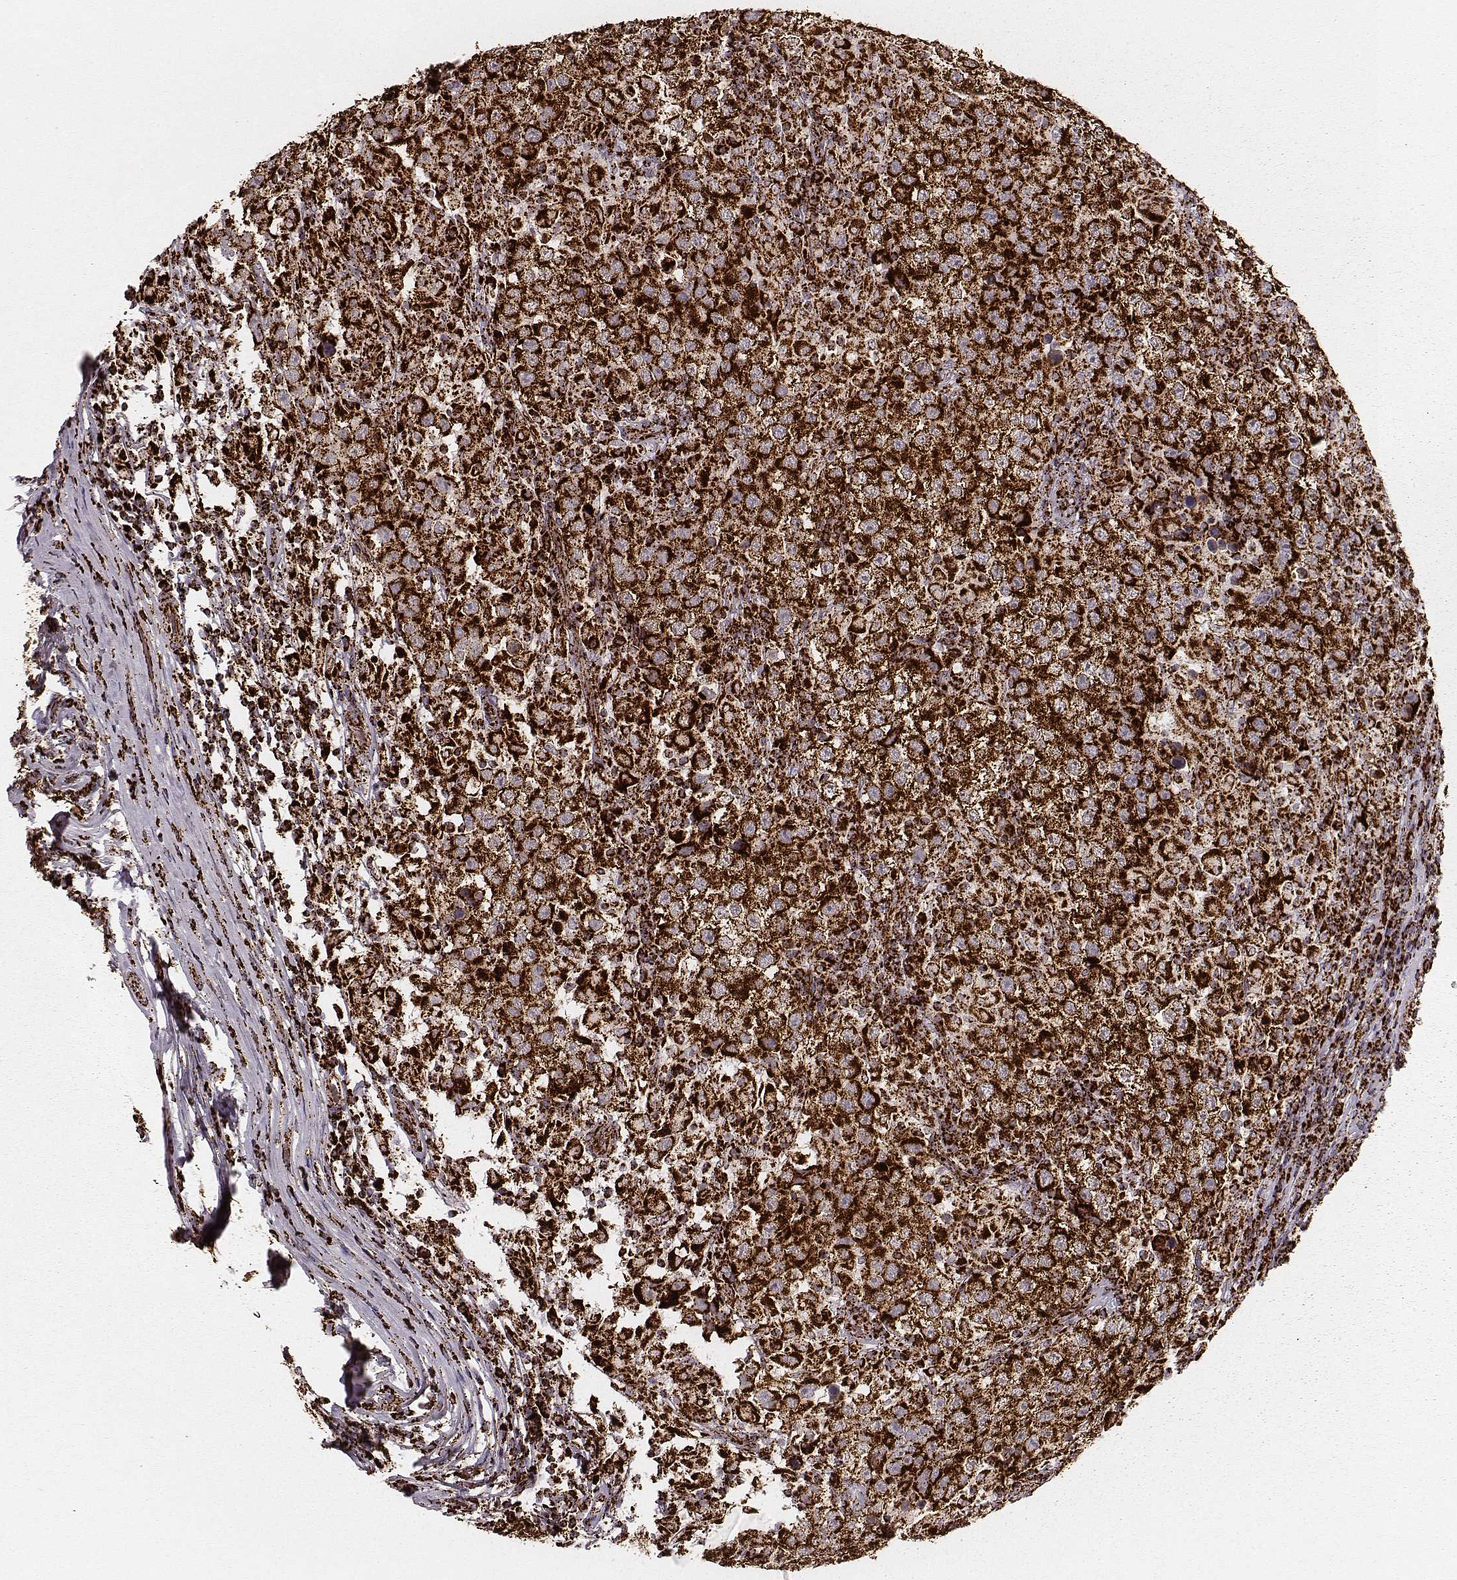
{"staining": {"intensity": "strong", "quantity": ">75%", "location": "cytoplasmic/membranous"}, "tissue": "testis cancer", "cell_type": "Tumor cells", "image_type": "cancer", "snomed": [{"axis": "morphology", "description": "Seminoma, NOS"}, {"axis": "morphology", "description": "Carcinoma, Embryonal, NOS"}, {"axis": "topography", "description": "Testis"}], "caption": "Immunohistochemical staining of embryonal carcinoma (testis) shows high levels of strong cytoplasmic/membranous expression in approximately >75% of tumor cells. (Stains: DAB (3,3'-diaminobenzidine) in brown, nuclei in blue, Microscopy: brightfield microscopy at high magnification).", "gene": "TUFM", "patient": {"sex": "male", "age": 41}}